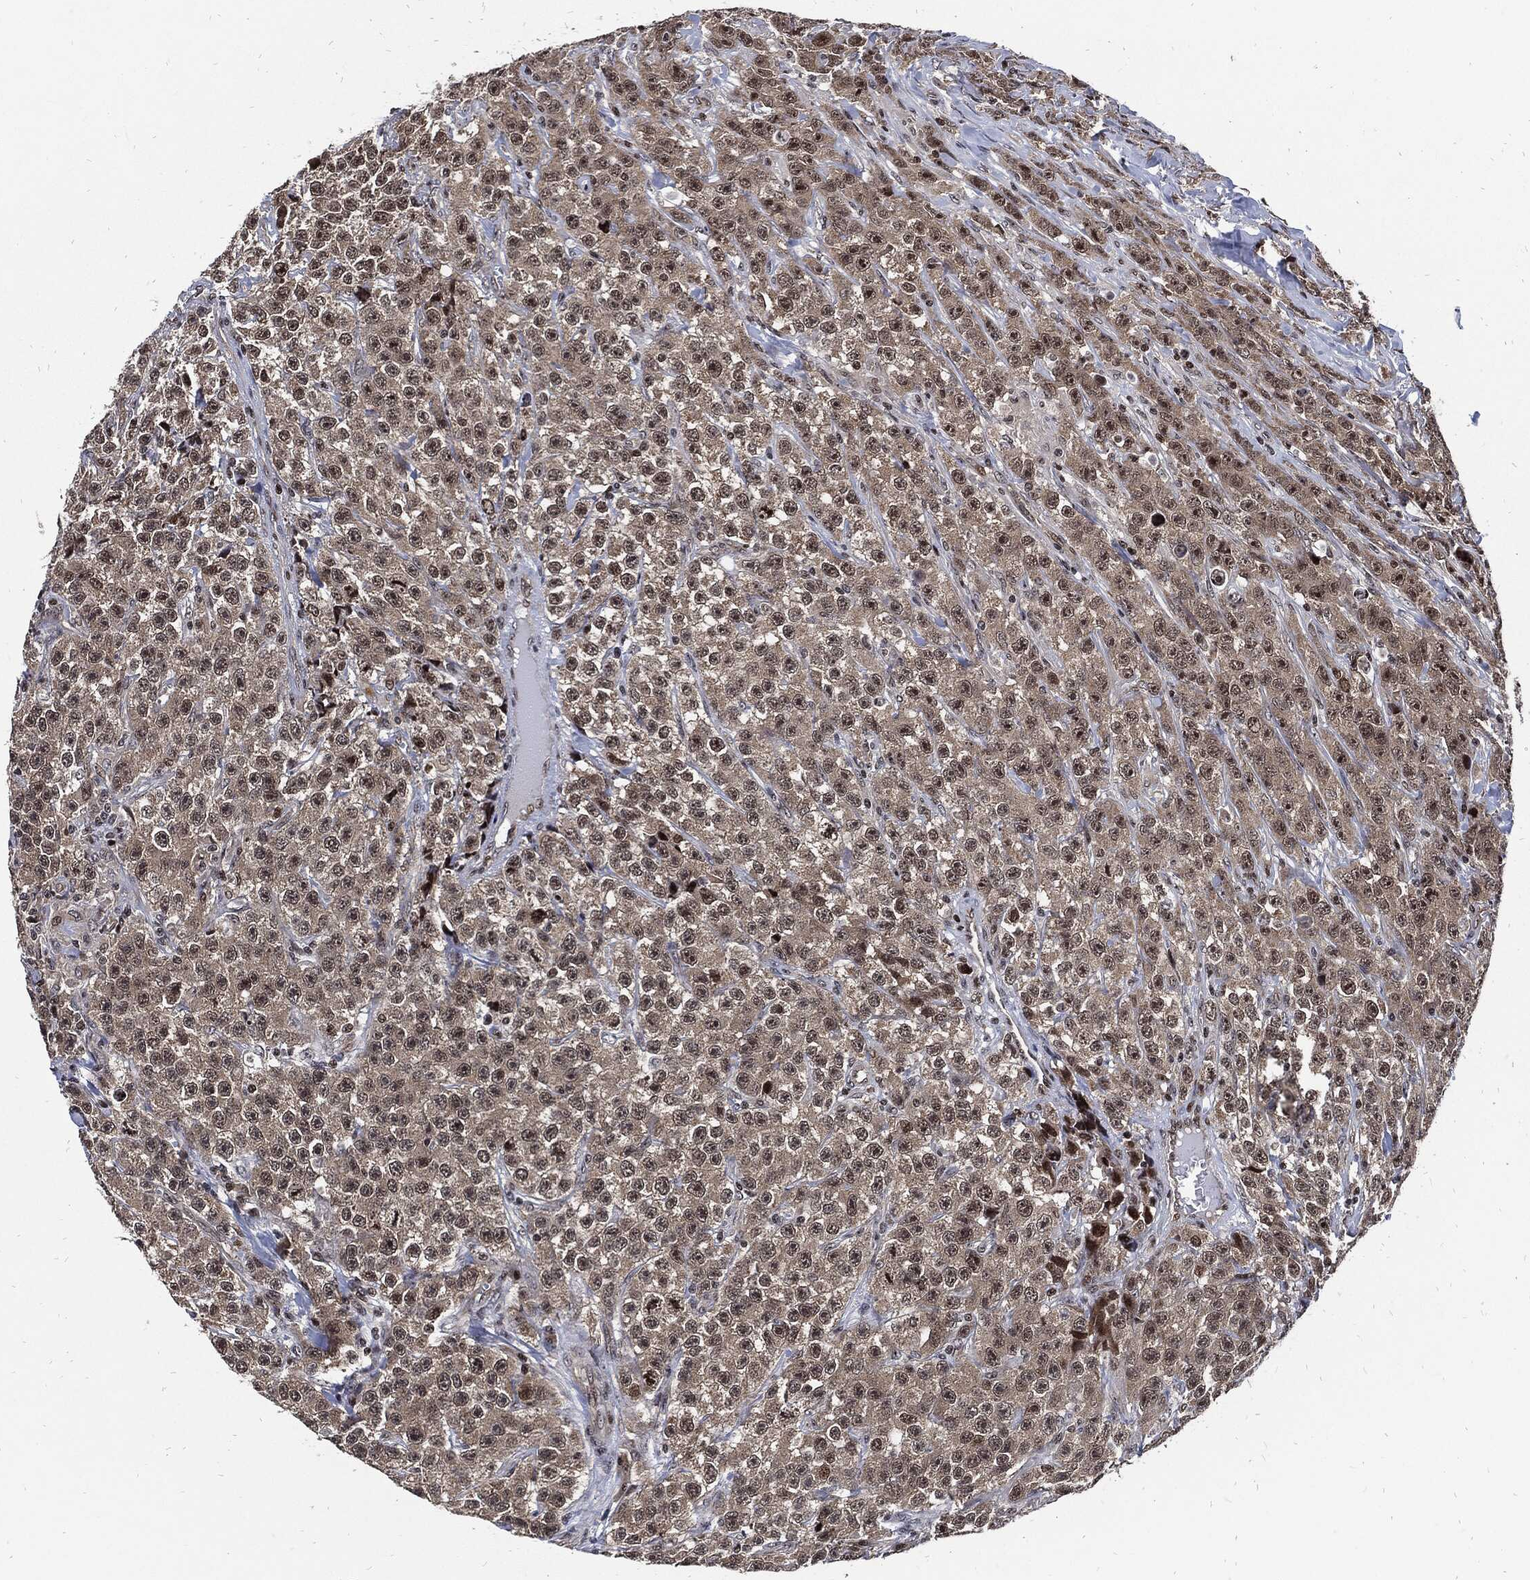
{"staining": {"intensity": "moderate", "quantity": "<25%", "location": "nuclear"}, "tissue": "testis cancer", "cell_type": "Tumor cells", "image_type": "cancer", "snomed": [{"axis": "morphology", "description": "Seminoma, NOS"}, {"axis": "topography", "description": "Testis"}], "caption": "Protein staining by immunohistochemistry demonstrates moderate nuclear positivity in approximately <25% of tumor cells in testis cancer. (DAB (3,3'-diaminobenzidine) IHC with brightfield microscopy, high magnification).", "gene": "ZNF775", "patient": {"sex": "male", "age": 59}}